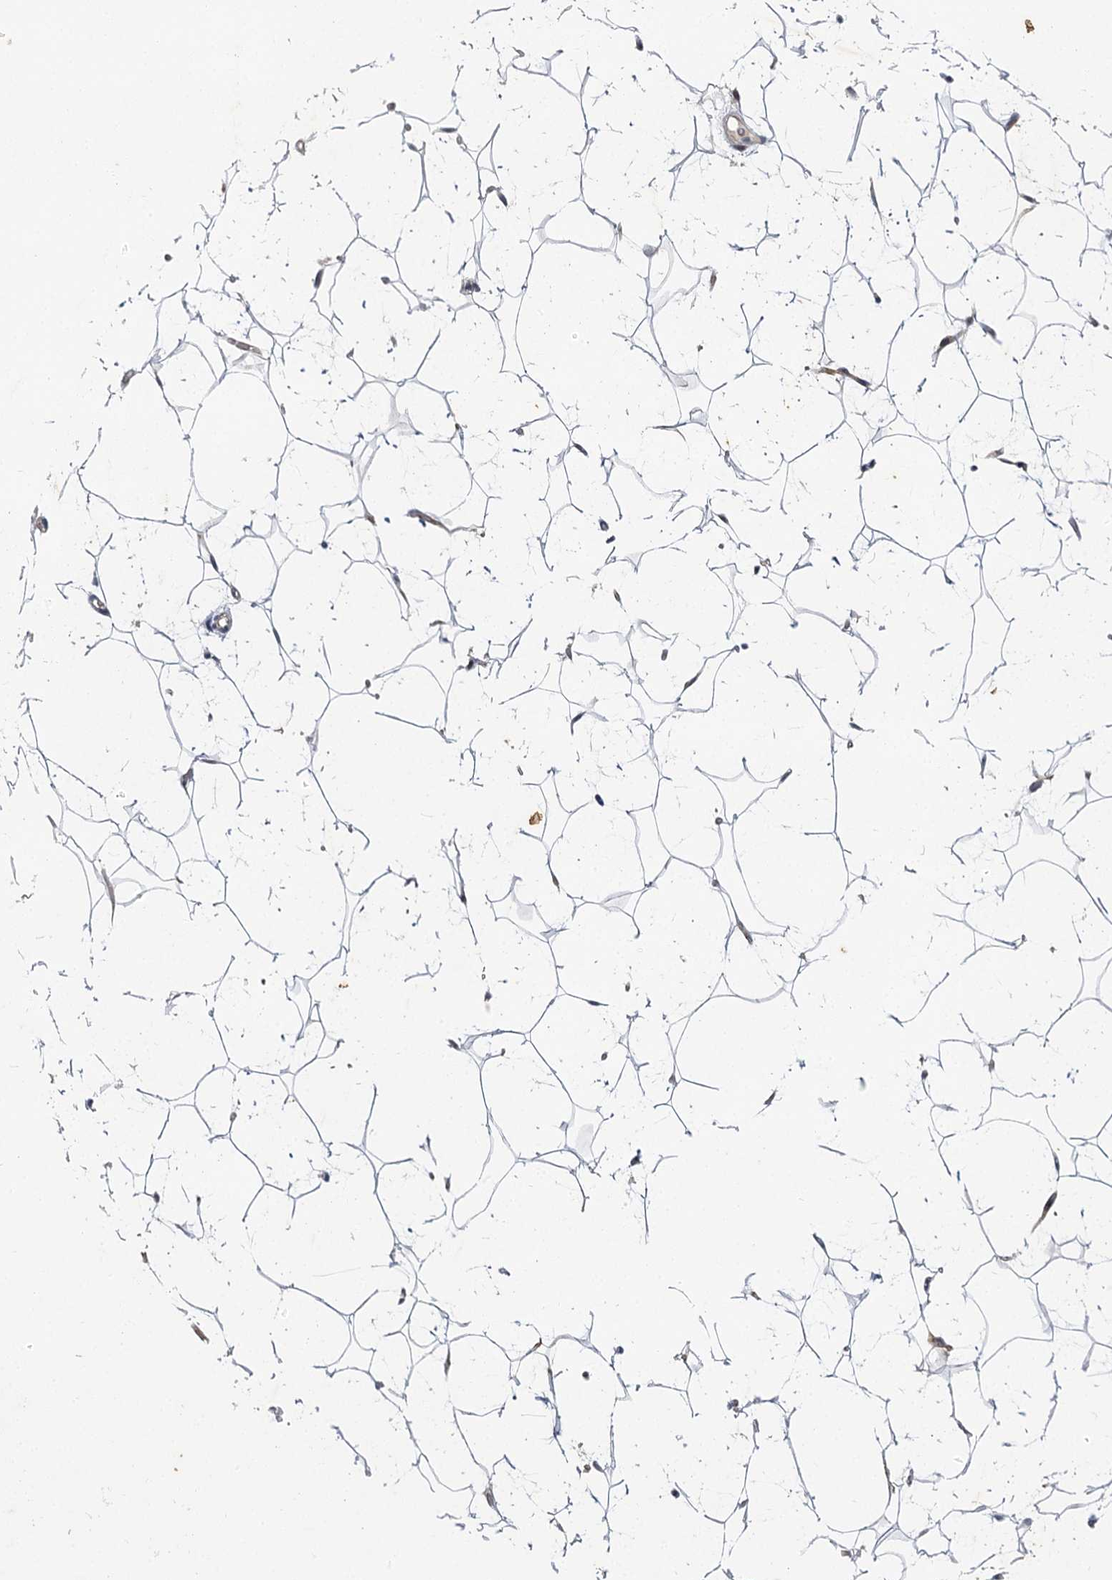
{"staining": {"intensity": "negative", "quantity": "none", "location": "none"}, "tissue": "adipose tissue", "cell_type": "Adipocytes", "image_type": "normal", "snomed": [{"axis": "morphology", "description": "Normal tissue, NOS"}, {"axis": "topography", "description": "Breast"}], "caption": "A photomicrograph of human adipose tissue is negative for staining in adipocytes.", "gene": "IL11RA", "patient": {"sex": "female", "age": 26}}